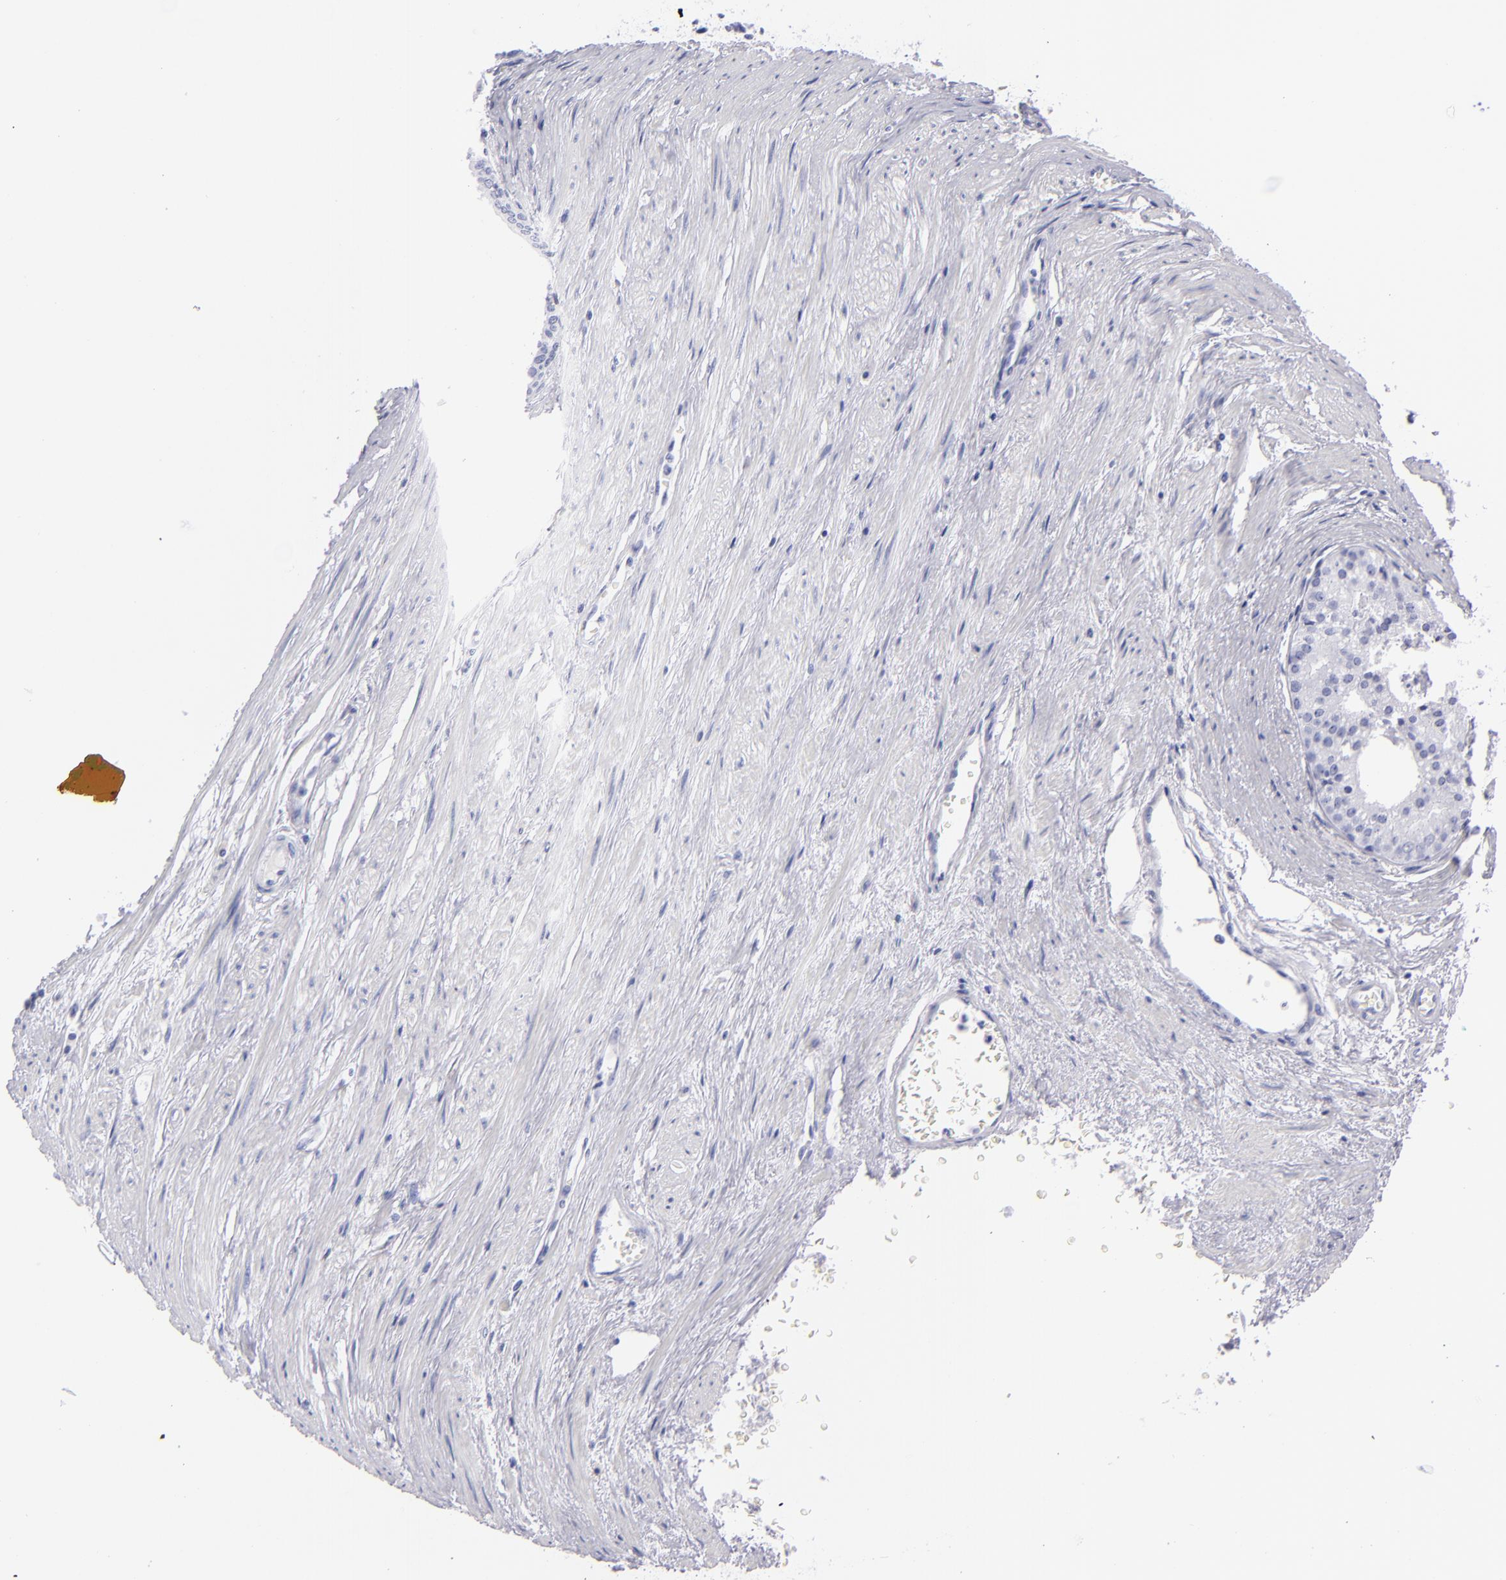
{"staining": {"intensity": "negative", "quantity": "none", "location": "none"}, "tissue": "prostate cancer", "cell_type": "Tumor cells", "image_type": "cancer", "snomed": [{"axis": "morphology", "description": "Adenocarcinoma, High grade"}, {"axis": "topography", "description": "Prostate"}], "caption": "IHC photomicrograph of neoplastic tissue: prostate high-grade adenocarcinoma stained with DAB (3,3'-diaminobenzidine) shows no significant protein staining in tumor cells.", "gene": "PRPH", "patient": {"sex": "male", "age": 56}}